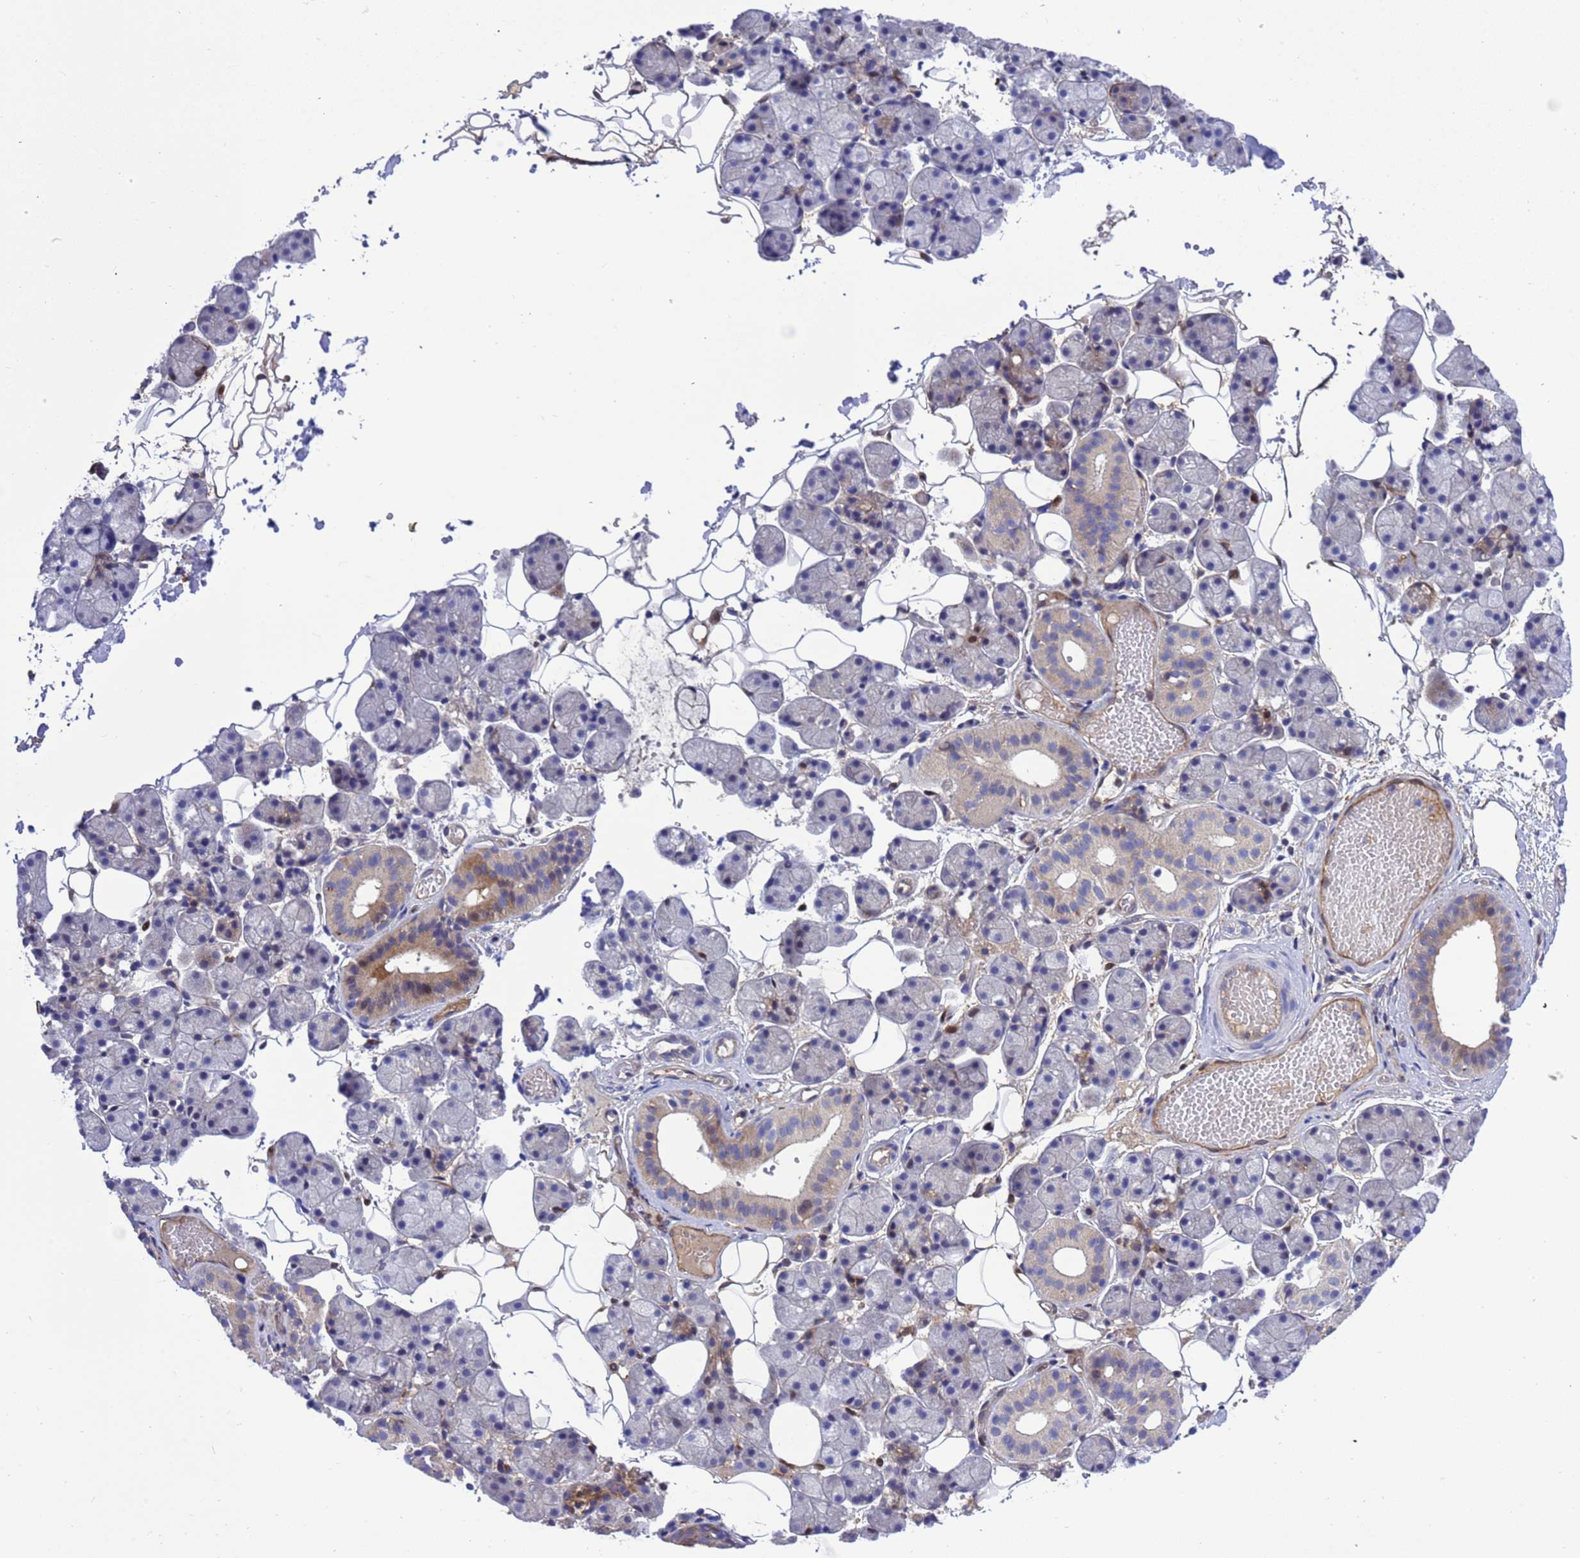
{"staining": {"intensity": "moderate", "quantity": "<25%", "location": "cytoplasmic/membranous,nuclear"}, "tissue": "salivary gland", "cell_type": "Glandular cells", "image_type": "normal", "snomed": [{"axis": "morphology", "description": "Normal tissue, NOS"}, {"axis": "topography", "description": "Salivary gland"}], "caption": "High-magnification brightfield microscopy of unremarkable salivary gland stained with DAB (3,3'-diaminobenzidine) (brown) and counterstained with hematoxylin (blue). glandular cells exhibit moderate cytoplasmic/membranous,nuclear positivity is seen in about<25% of cells.", "gene": "FOXRED1", "patient": {"sex": "female", "age": 33}}